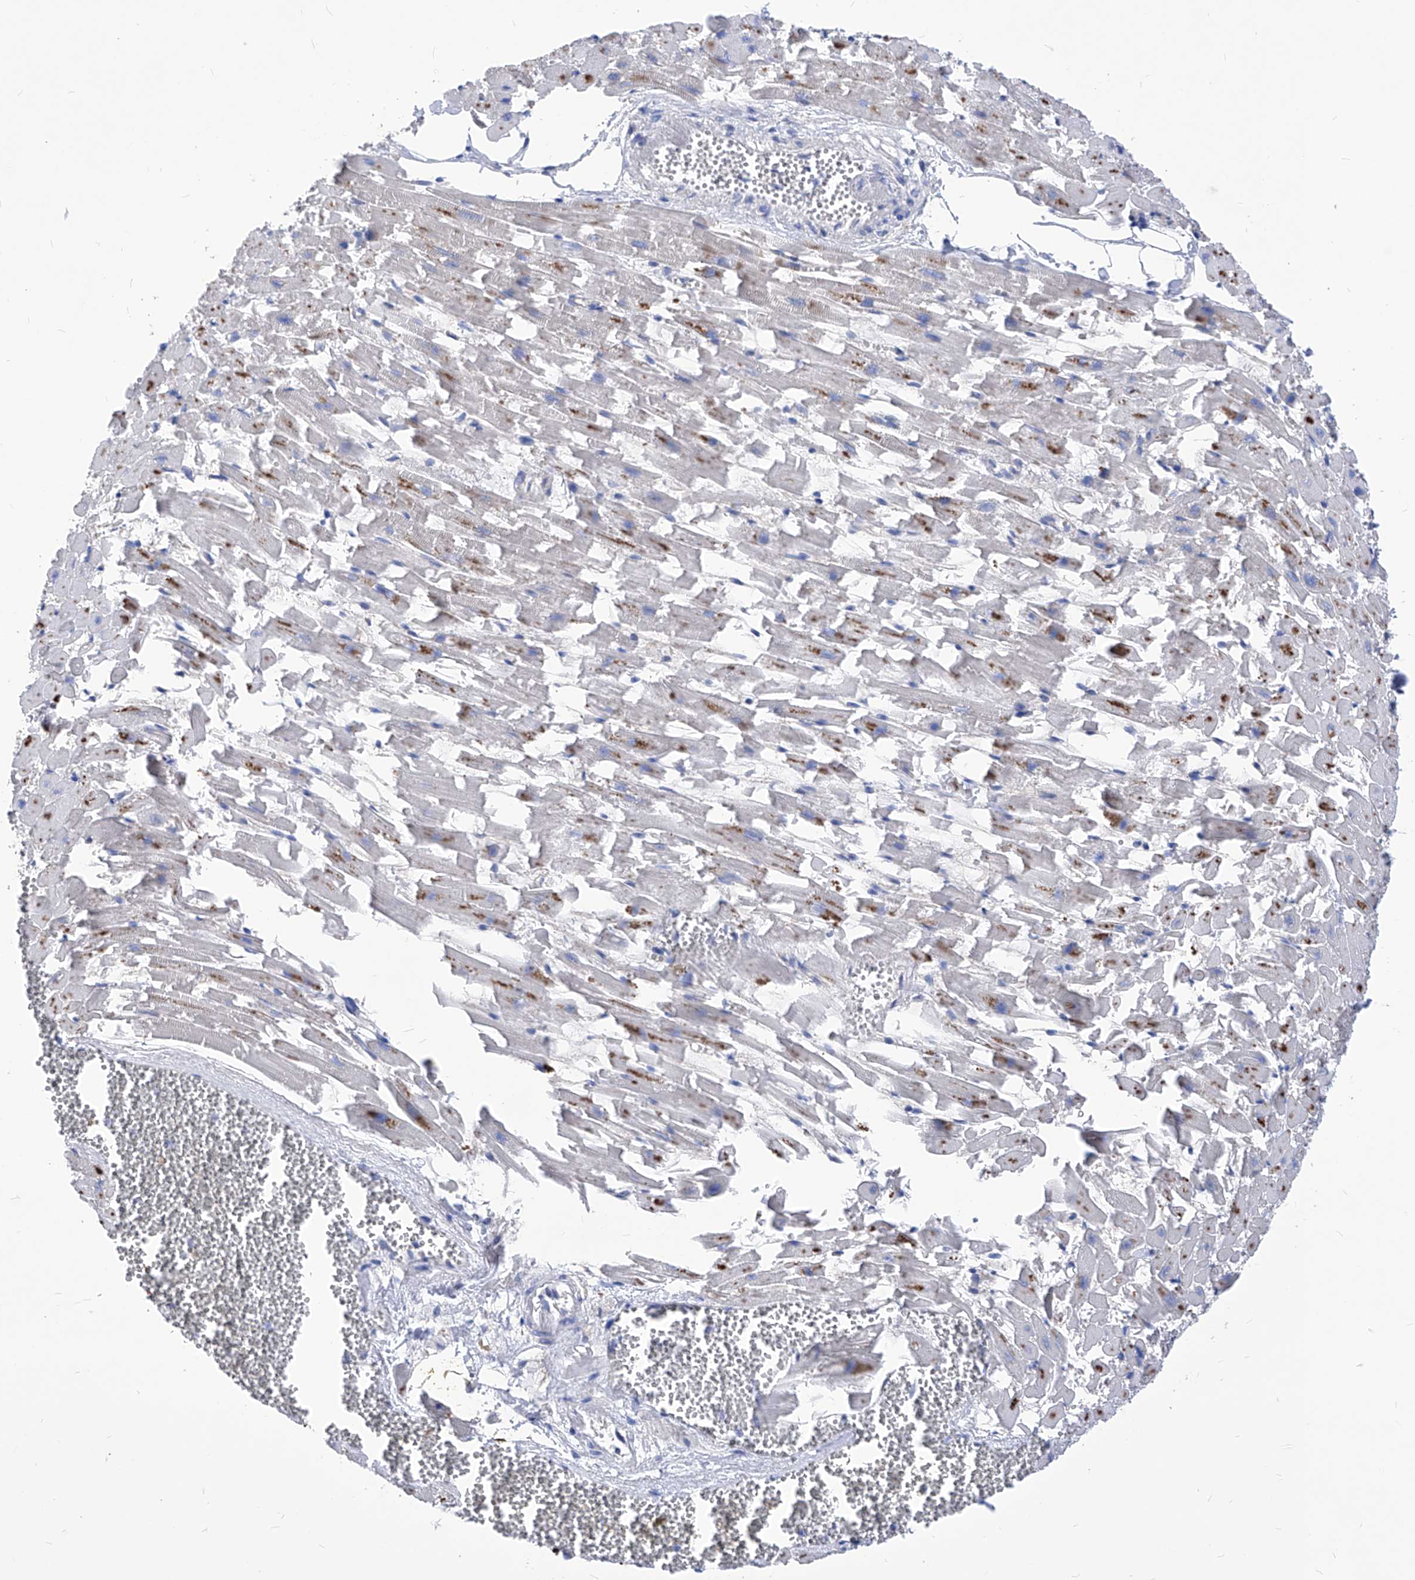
{"staining": {"intensity": "moderate", "quantity": "<25%", "location": "cytoplasmic/membranous"}, "tissue": "heart muscle", "cell_type": "Cardiomyocytes", "image_type": "normal", "snomed": [{"axis": "morphology", "description": "Normal tissue, NOS"}, {"axis": "topography", "description": "Heart"}], "caption": "Human heart muscle stained with a brown dye shows moderate cytoplasmic/membranous positive expression in approximately <25% of cardiomyocytes.", "gene": "XPNPEP1", "patient": {"sex": "female", "age": 64}}